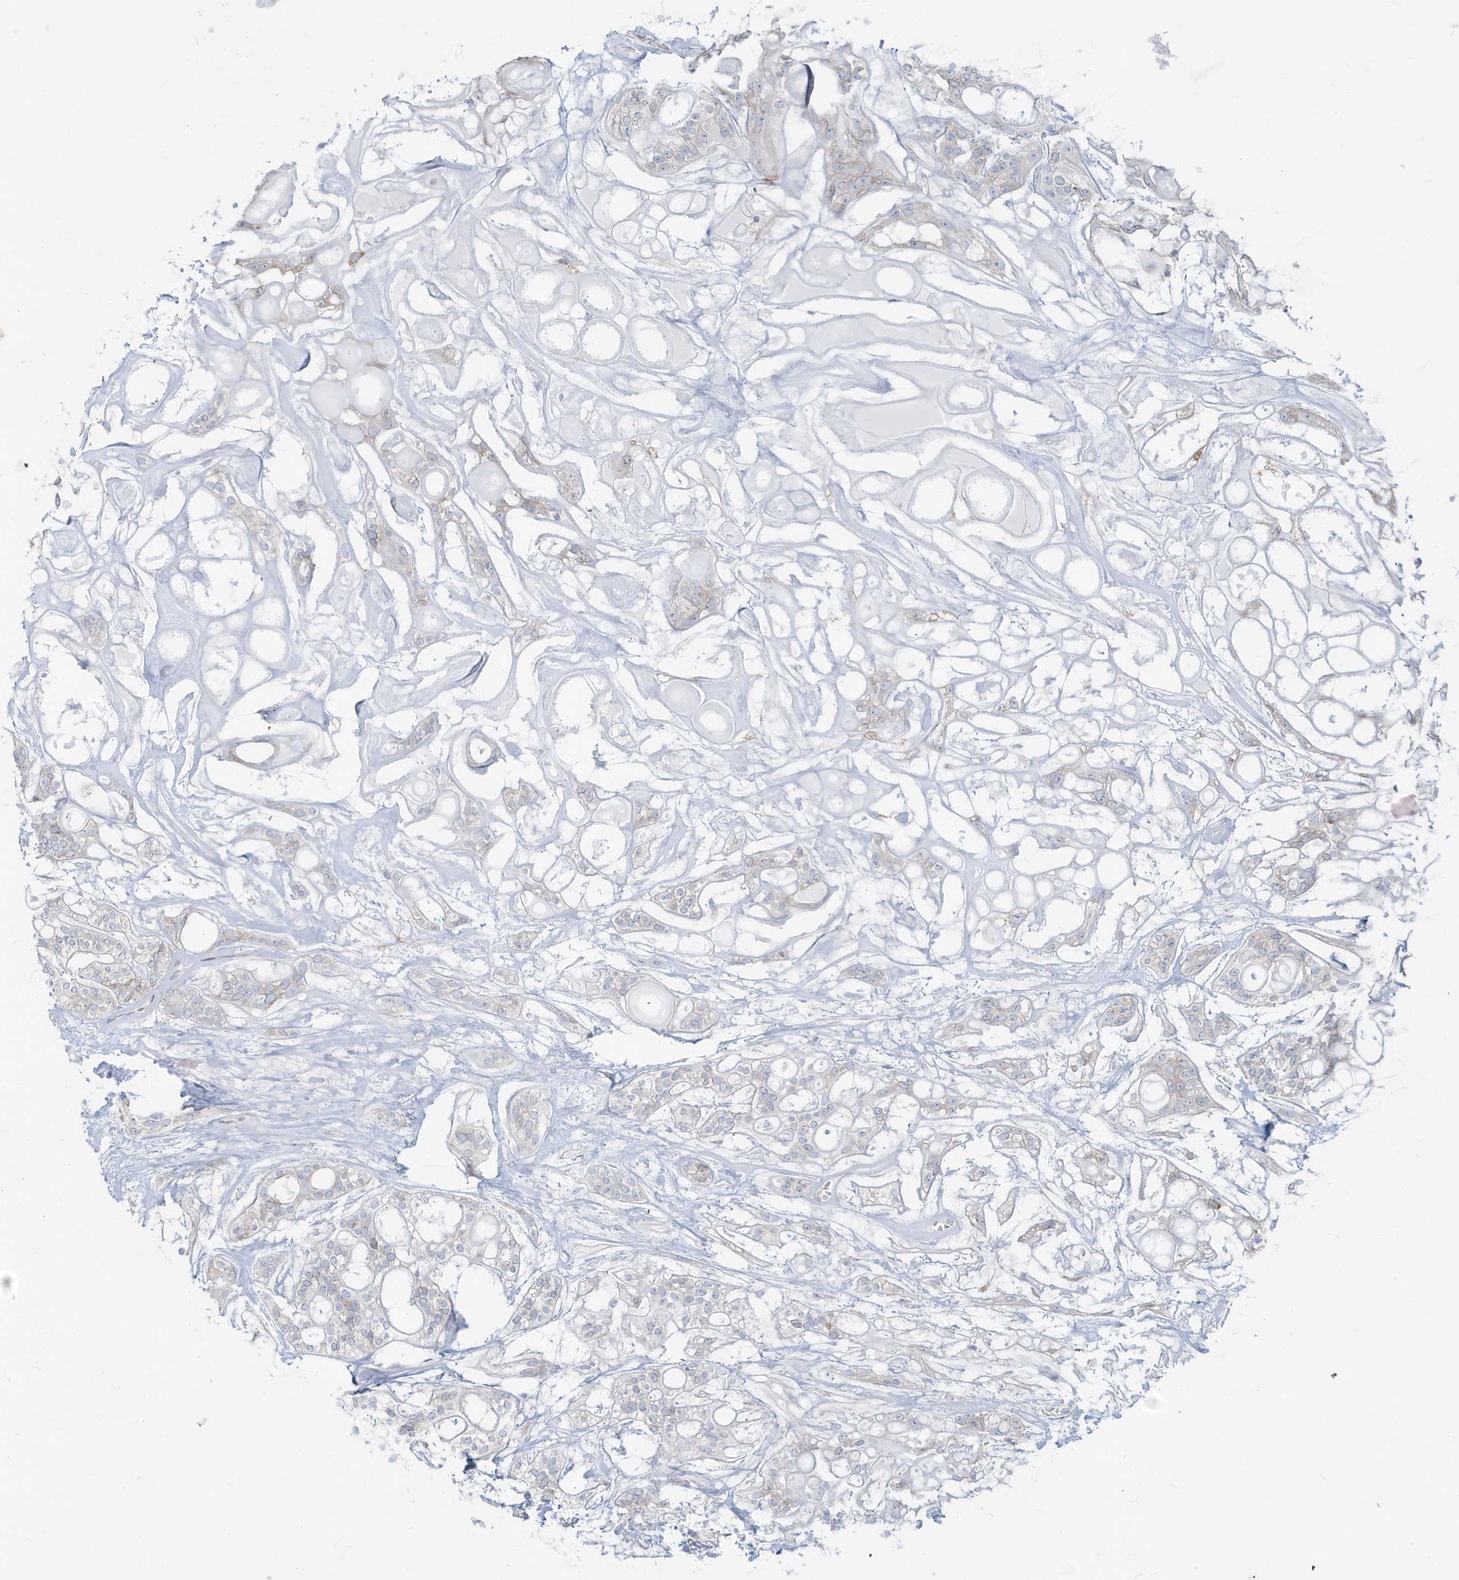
{"staining": {"intensity": "negative", "quantity": "none", "location": "none"}, "tissue": "head and neck cancer", "cell_type": "Tumor cells", "image_type": "cancer", "snomed": [{"axis": "morphology", "description": "Adenocarcinoma, NOS"}, {"axis": "topography", "description": "Head-Neck"}], "caption": "An immunohistochemistry (IHC) histopathology image of head and neck adenocarcinoma is shown. There is no staining in tumor cells of head and neck adenocarcinoma.", "gene": "CCNJ", "patient": {"sex": "male", "age": 66}}